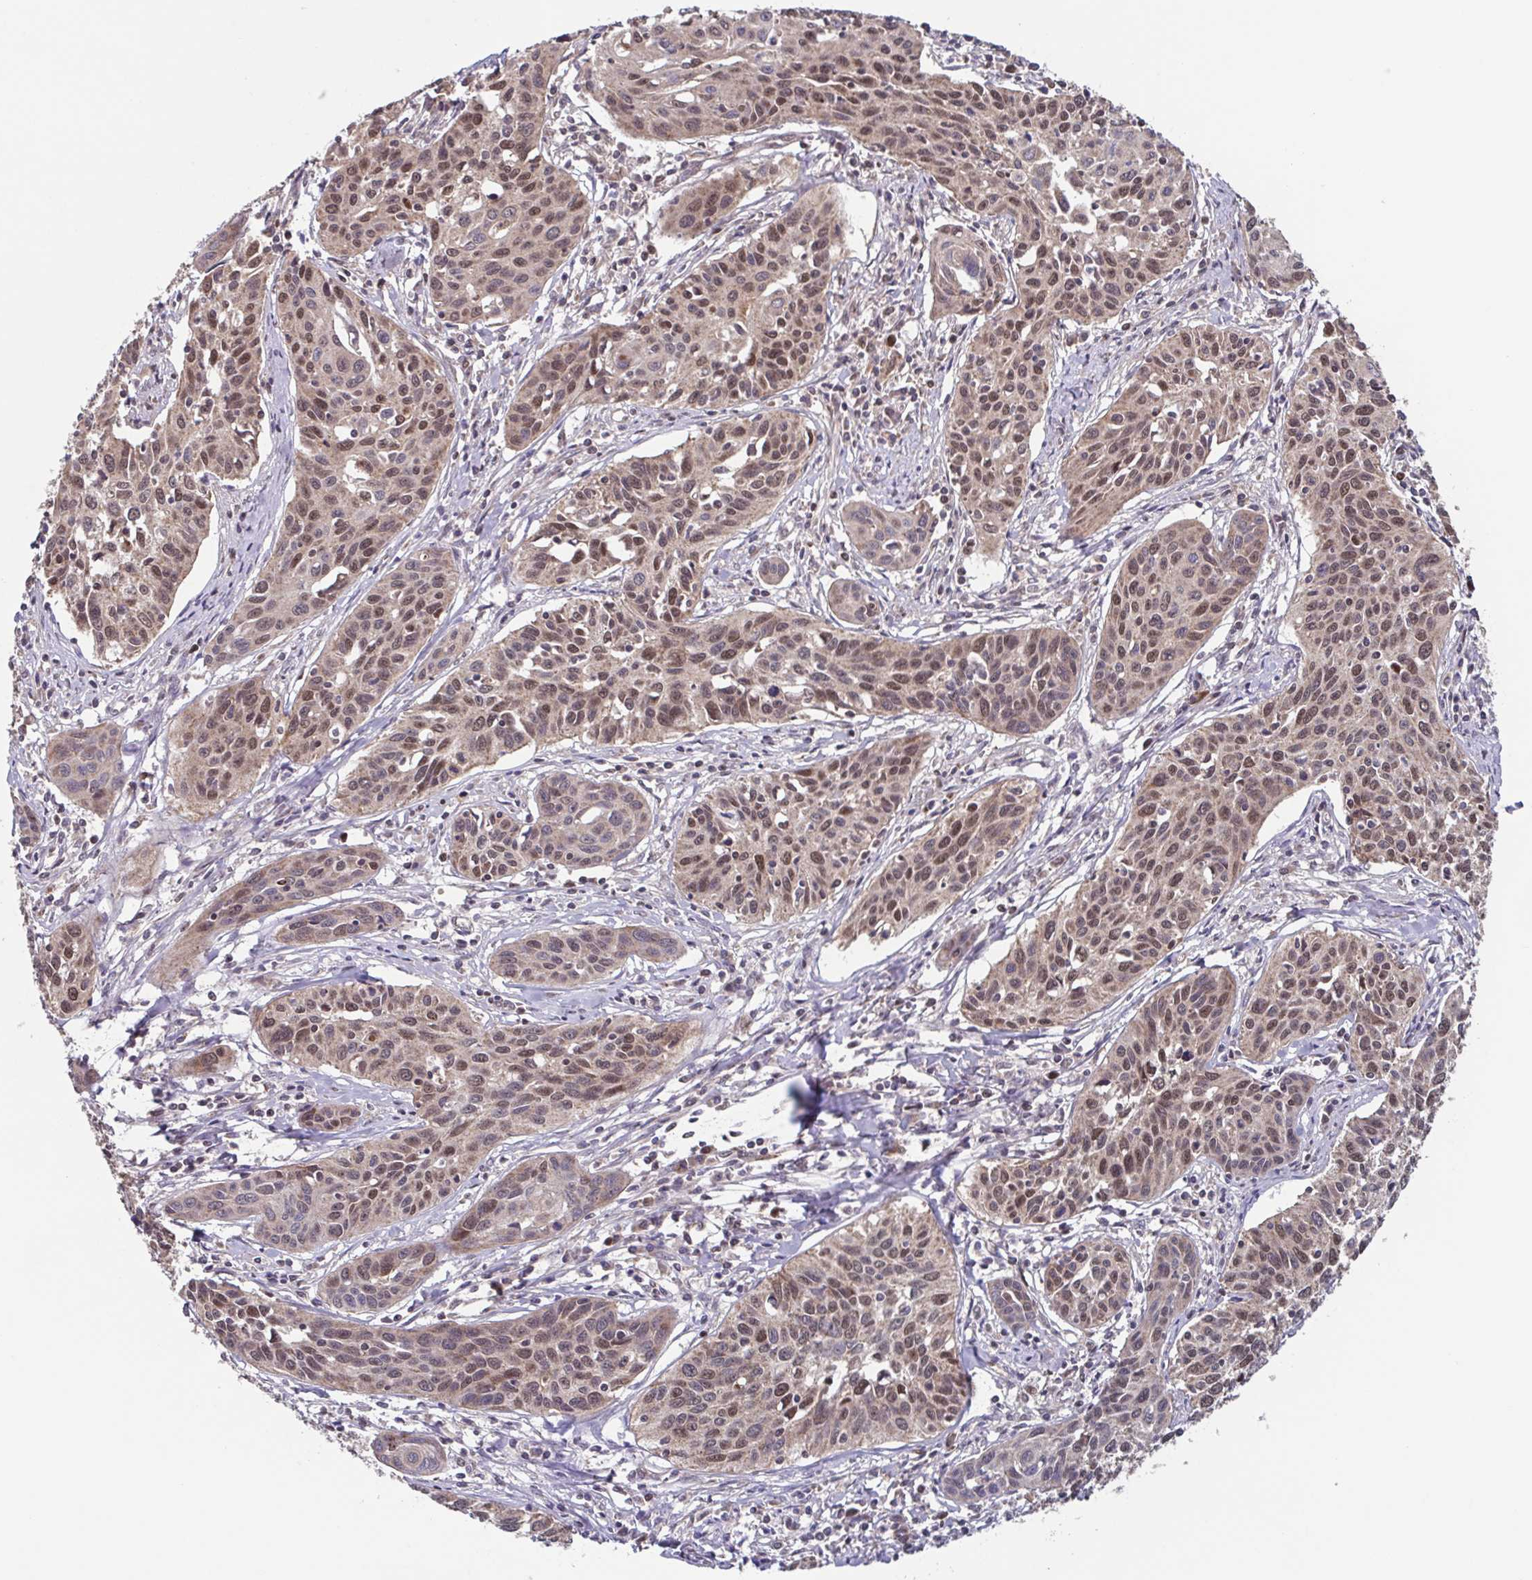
{"staining": {"intensity": "weak", "quantity": ">75%", "location": "nuclear"}, "tissue": "cervical cancer", "cell_type": "Tumor cells", "image_type": "cancer", "snomed": [{"axis": "morphology", "description": "Squamous cell carcinoma, NOS"}, {"axis": "topography", "description": "Cervix"}], "caption": "Cervical cancer (squamous cell carcinoma) tissue displays weak nuclear expression in about >75% of tumor cells, visualized by immunohistochemistry.", "gene": "TTC19", "patient": {"sex": "female", "age": 31}}